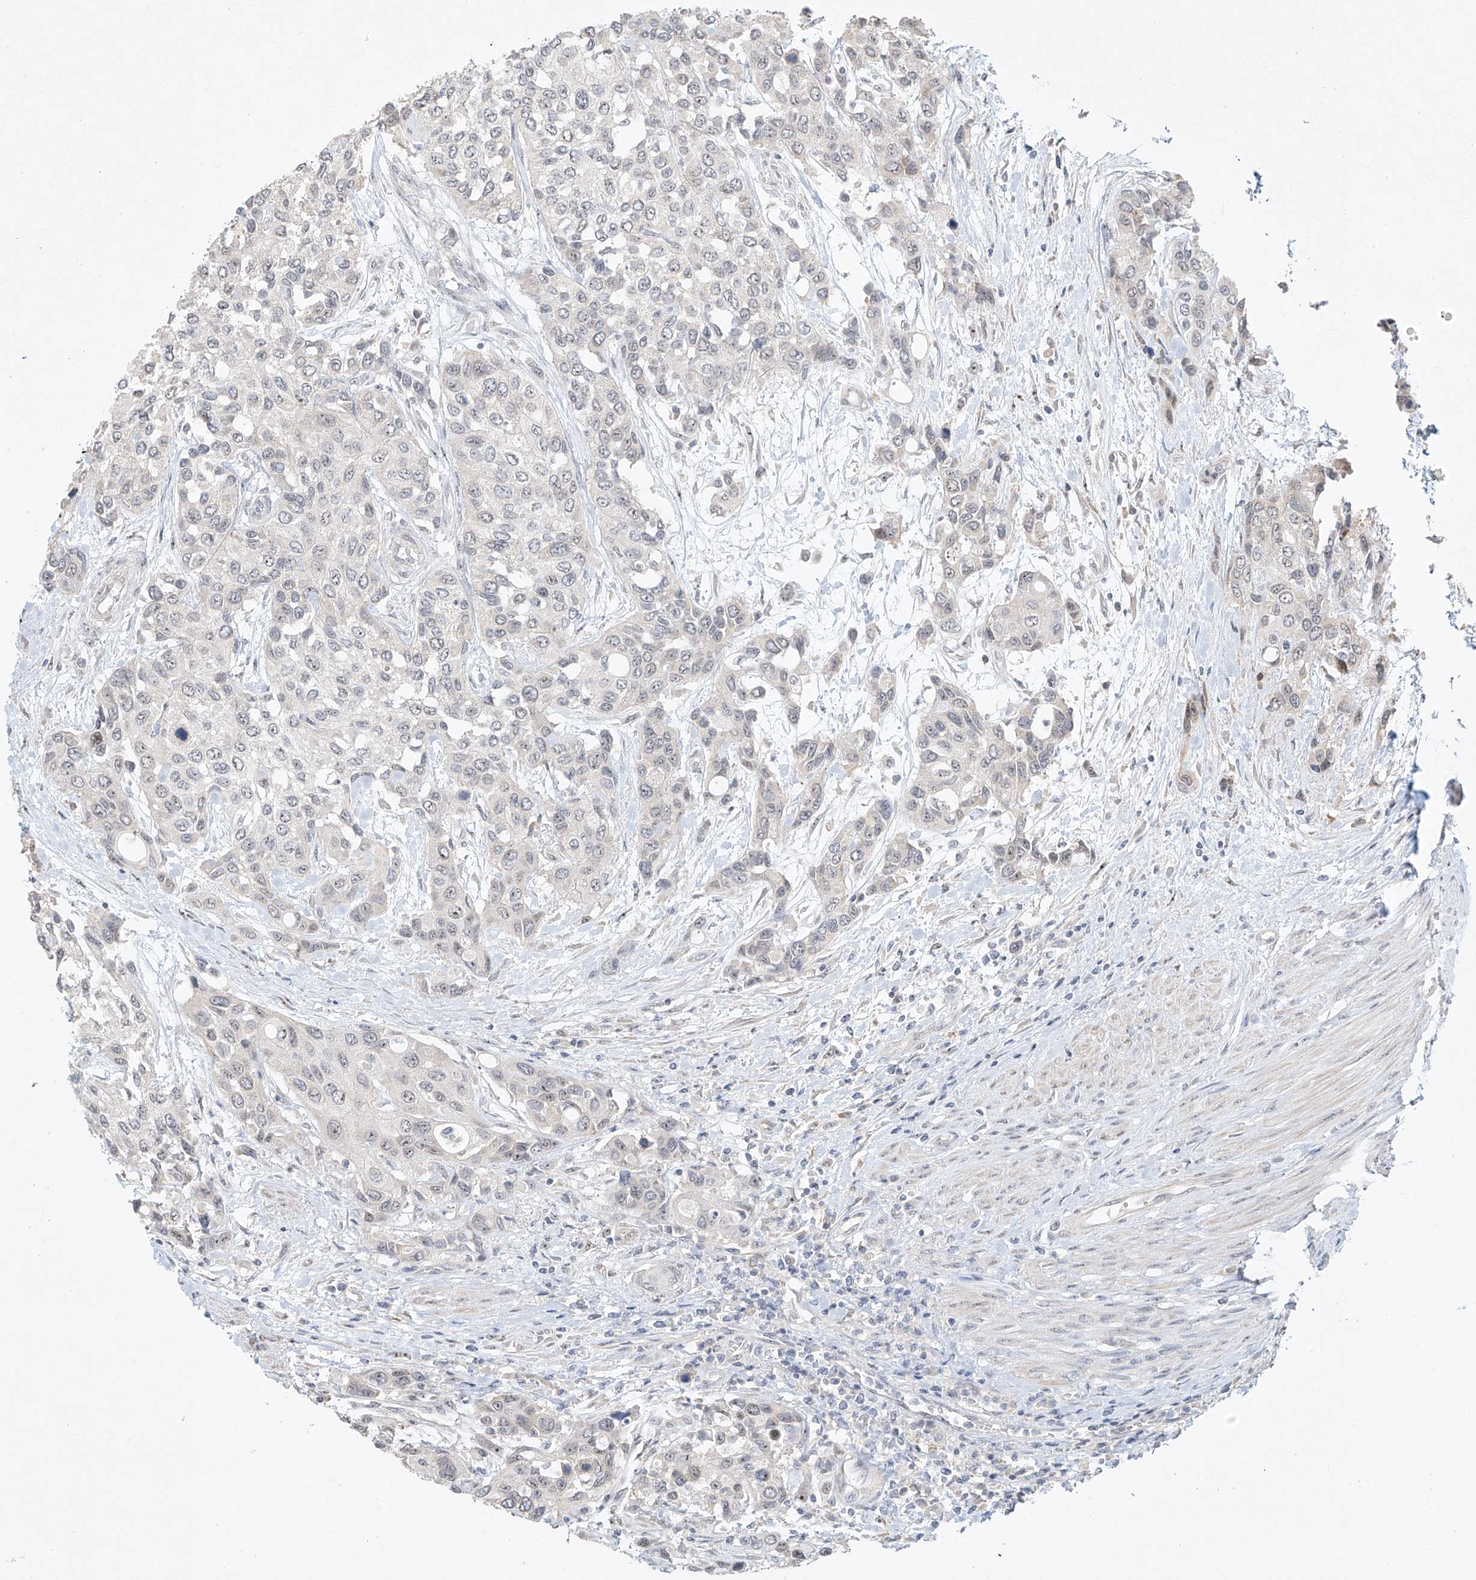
{"staining": {"intensity": "negative", "quantity": "none", "location": "none"}, "tissue": "urothelial cancer", "cell_type": "Tumor cells", "image_type": "cancer", "snomed": [{"axis": "morphology", "description": "Normal tissue, NOS"}, {"axis": "morphology", "description": "Urothelial carcinoma, High grade"}, {"axis": "topography", "description": "Vascular tissue"}, {"axis": "topography", "description": "Urinary bladder"}], "caption": "Tumor cells are negative for brown protein staining in high-grade urothelial carcinoma.", "gene": "TASP1", "patient": {"sex": "female", "age": 56}}